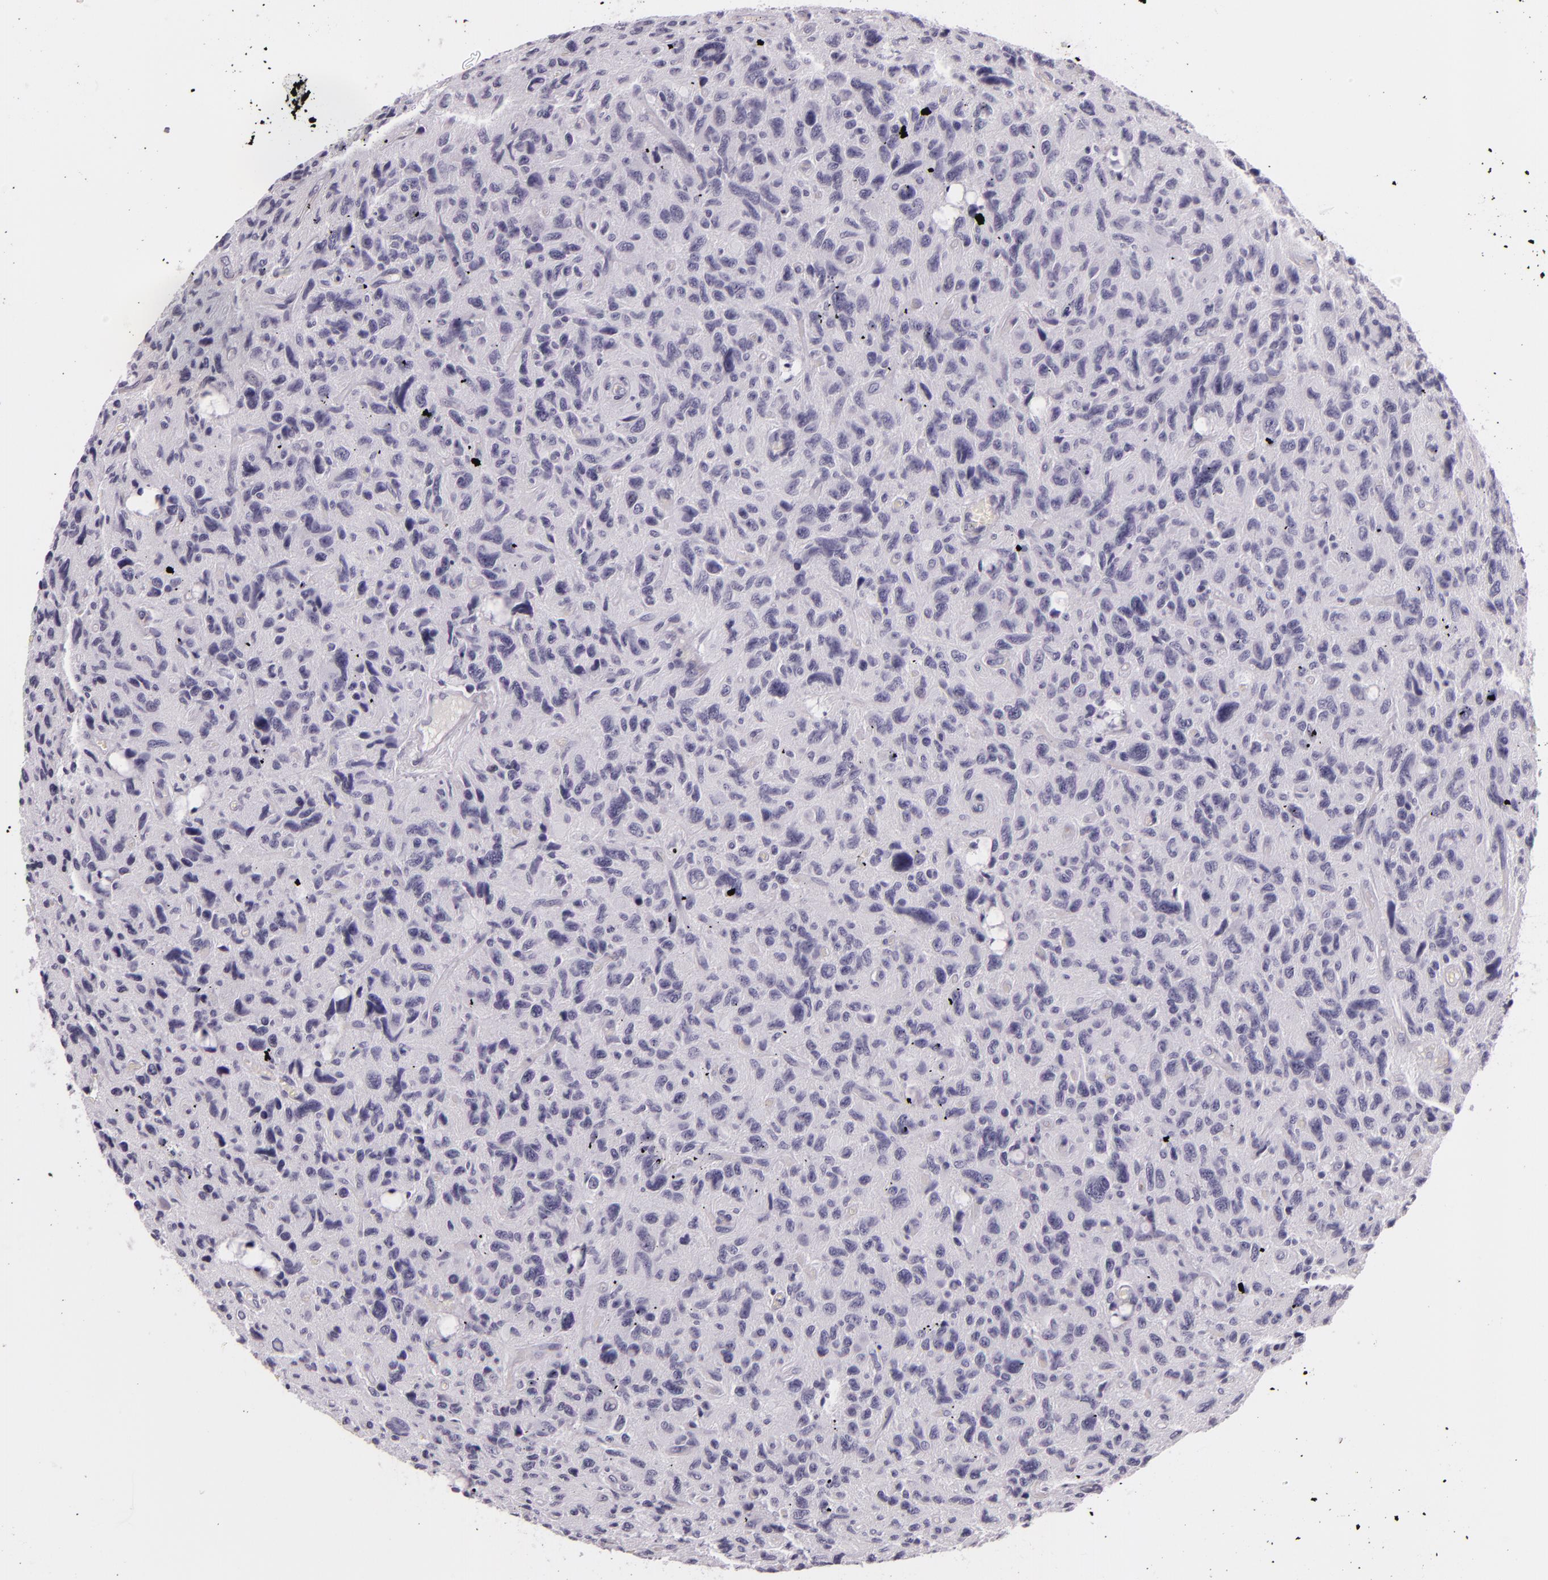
{"staining": {"intensity": "negative", "quantity": "none", "location": "none"}, "tissue": "glioma", "cell_type": "Tumor cells", "image_type": "cancer", "snomed": [{"axis": "morphology", "description": "Glioma, malignant, High grade"}, {"axis": "topography", "description": "Brain"}], "caption": "Tumor cells show no significant protein staining in malignant high-grade glioma.", "gene": "DLG4", "patient": {"sex": "female", "age": 60}}